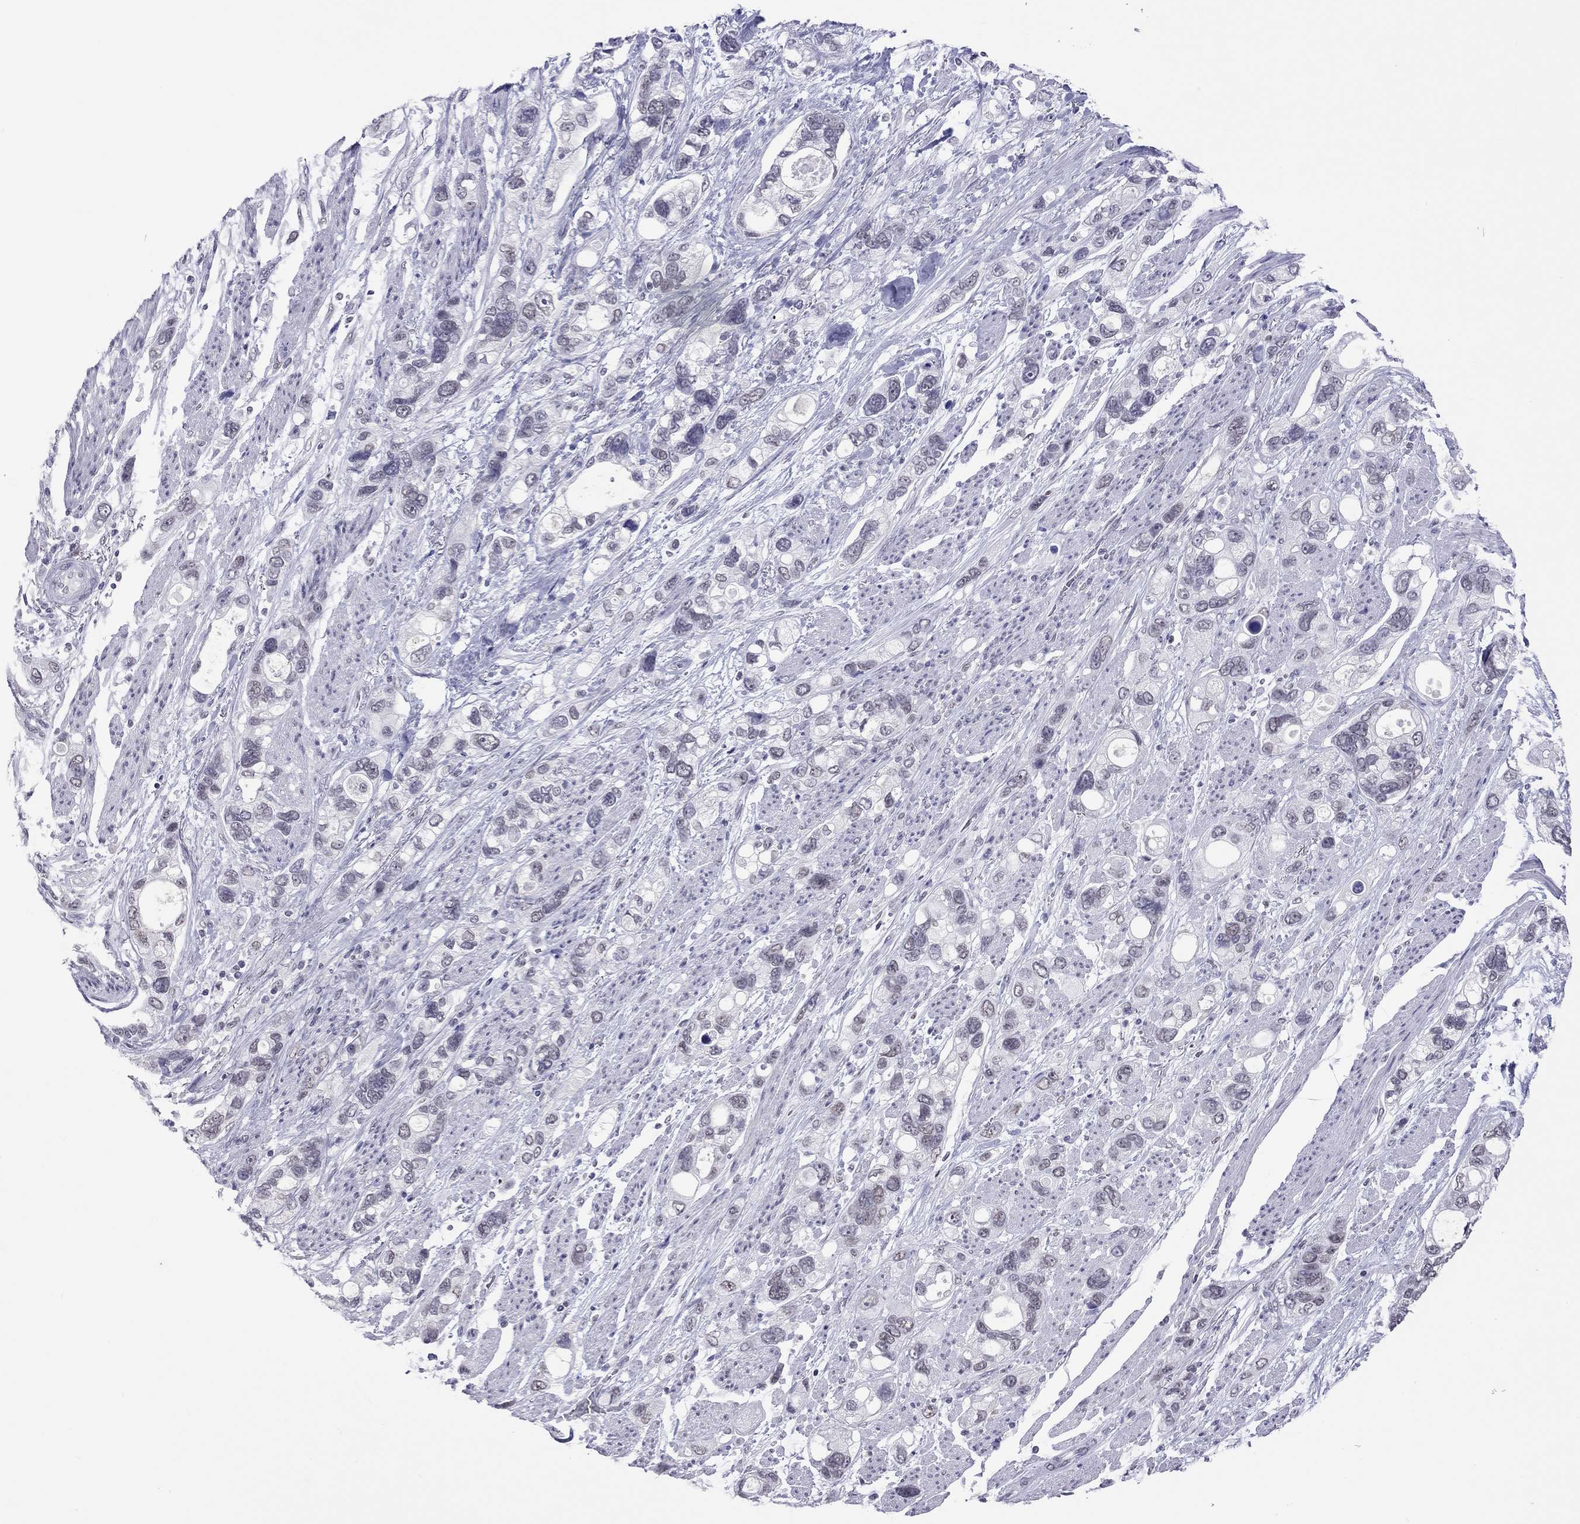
{"staining": {"intensity": "negative", "quantity": "none", "location": "none"}, "tissue": "stomach cancer", "cell_type": "Tumor cells", "image_type": "cancer", "snomed": [{"axis": "morphology", "description": "Adenocarcinoma, NOS"}, {"axis": "topography", "description": "Stomach, upper"}], "caption": "Stomach adenocarcinoma stained for a protein using immunohistochemistry exhibits no staining tumor cells.", "gene": "JHY", "patient": {"sex": "female", "age": 81}}